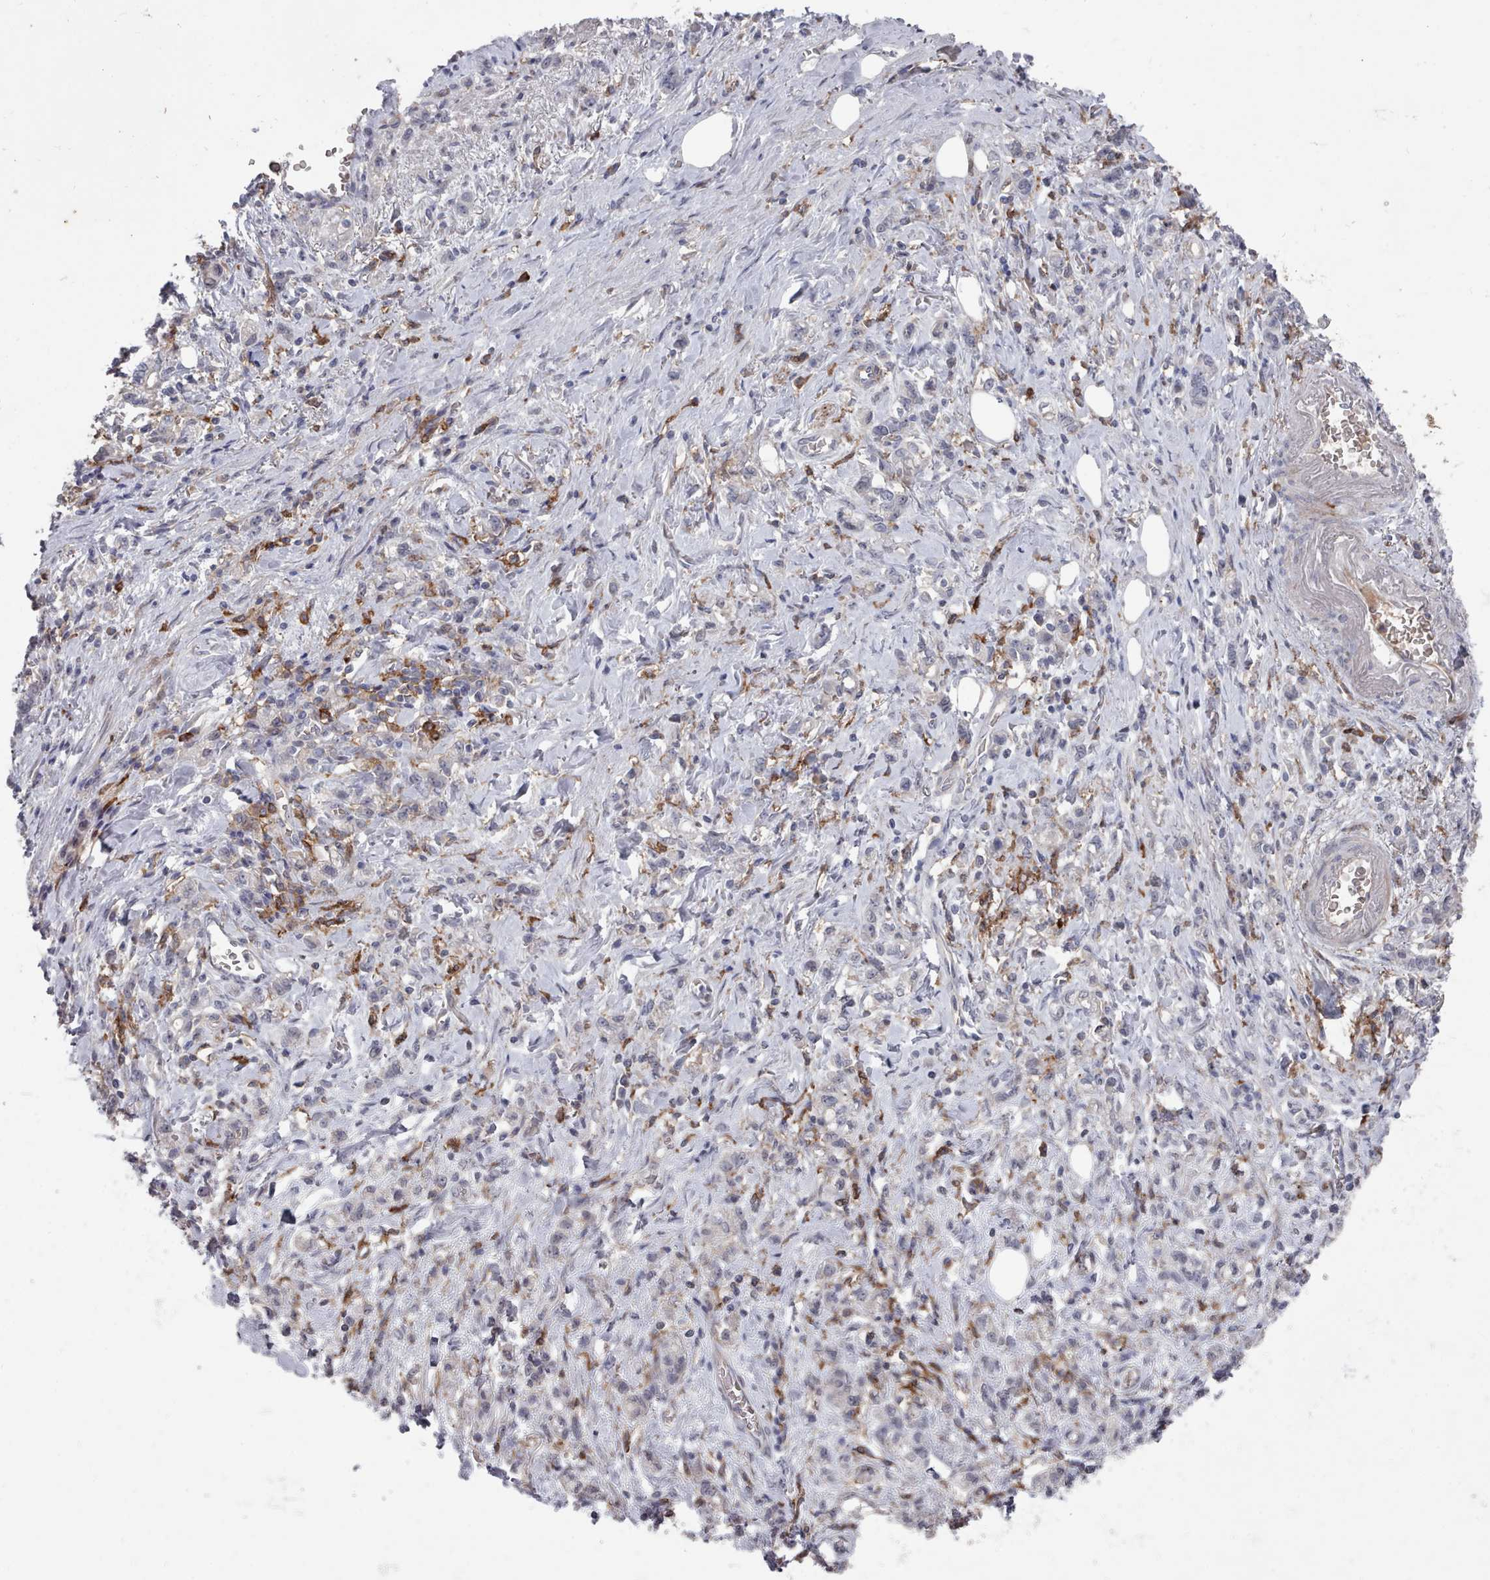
{"staining": {"intensity": "negative", "quantity": "none", "location": "none"}, "tissue": "stomach cancer", "cell_type": "Tumor cells", "image_type": "cancer", "snomed": [{"axis": "morphology", "description": "Adenocarcinoma, NOS"}, {"axis": "topography", "description": "Stomach"}], "caption": "Immunohistochemistry micrograph of human adenocarcinoma (stomach) stained for a protein (brown), which displays no staining in tumor cells. (Stains: DAB immunohistochemistry (IHC) with hematoxylin counter stain, Microscopy: brightfield microscopy at high magnification).", "gene": "COL8A2", "patient": {"sex": "male", "age": 77}}